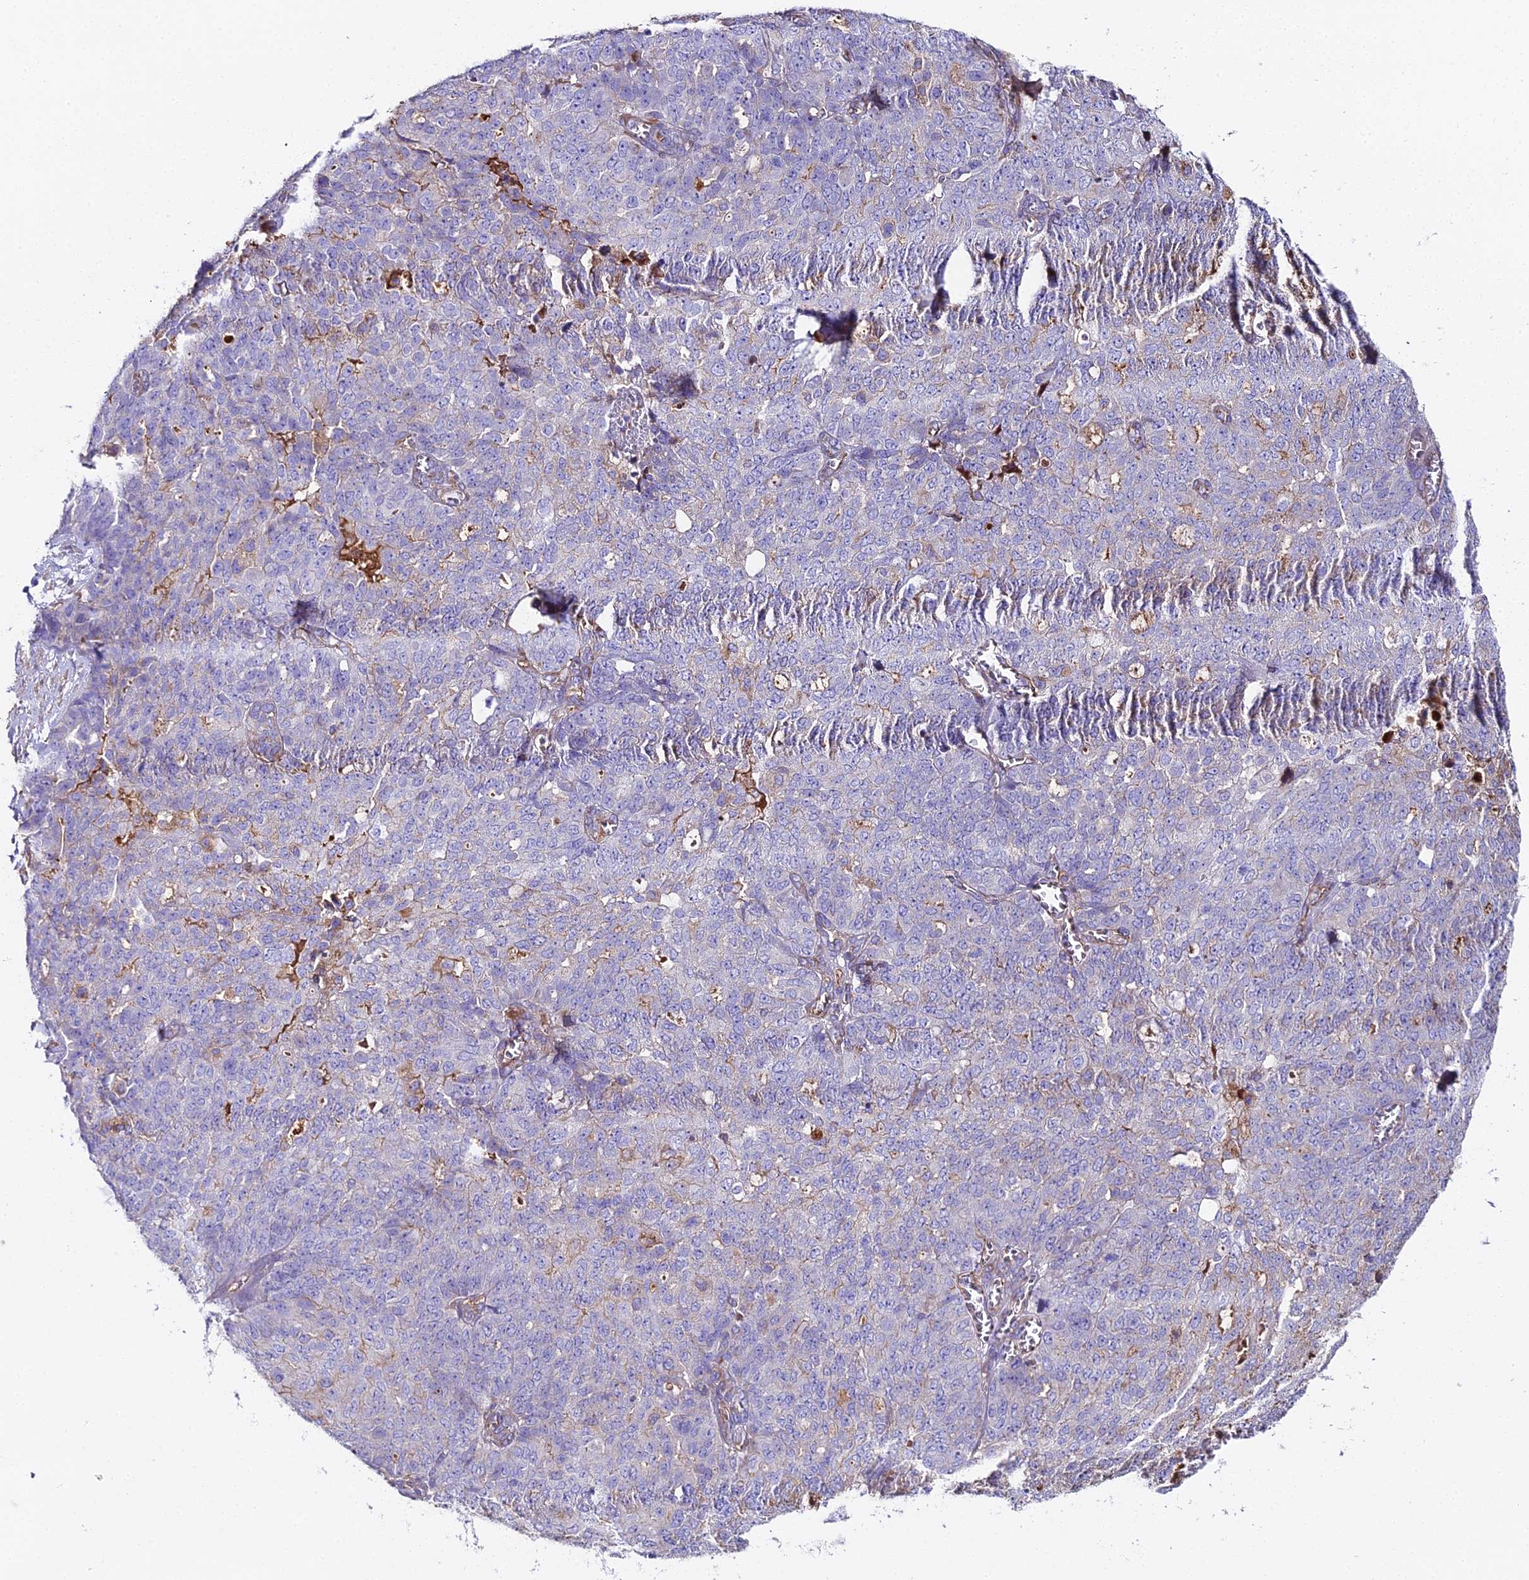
{"staining": {"intensity": "negative", "quantity": "none", "location": "none"}, "tissue": "ovarian cancer", "cell_type": "Tumor cells", "image_type": "cancer", "snomed": [{"axis": "morphology", "description": "Cystadenocarcinoma, serous, NOS"}, {"axis": "topography", "description": "Soft tissue"}, {"axis": "topography", "description": "Ovary"}], "caption": "Ovarian cancer was stained to show a protein in brown. There is no significant staining in tumor cells.", "gene": "BEX4", "patient": {"sex": "female", "age": 57}}